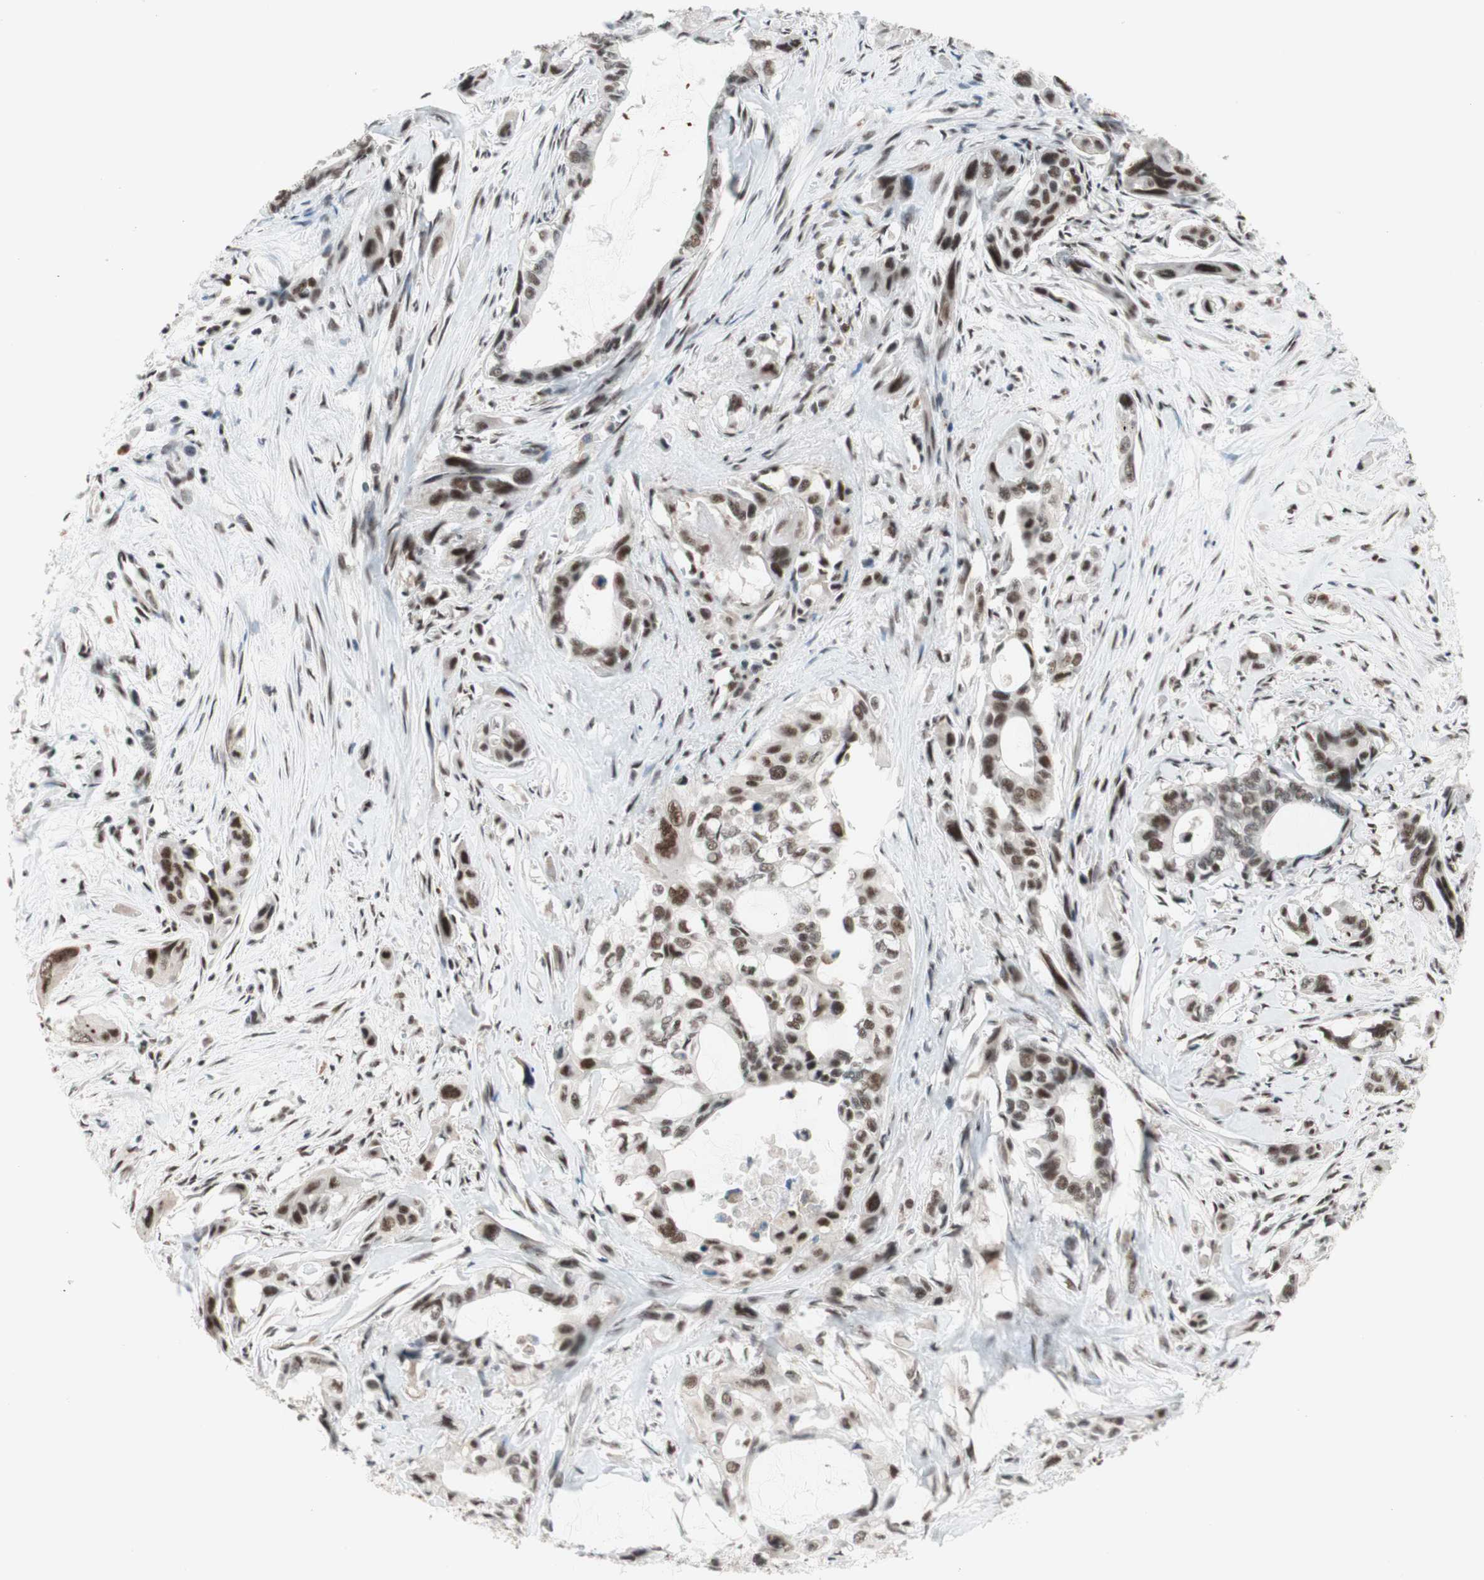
{"staining": {"intensity": "strong", "quantity": ">75%", "location": "nuclear"}, "tissue": "pancreatic cancer", "cell_type": "Tumor cells", "image_type": "cancer", "snomed": [{"axis": "morphology", "description": "Adenocarcinoma, NOS"}, {"axis": "topography", "description": "Pancreas"}], "caption": "Immunohistochemical staining of human adenocarcinoma (pancreatic) exhibits high levels of strong nuclear staining in about >75% of tumor cells. (Brightfield microscopy of DAB IHC at high magnification).", "gene": "PRPF19", "patient": {"sex": "male", "age": 73}}